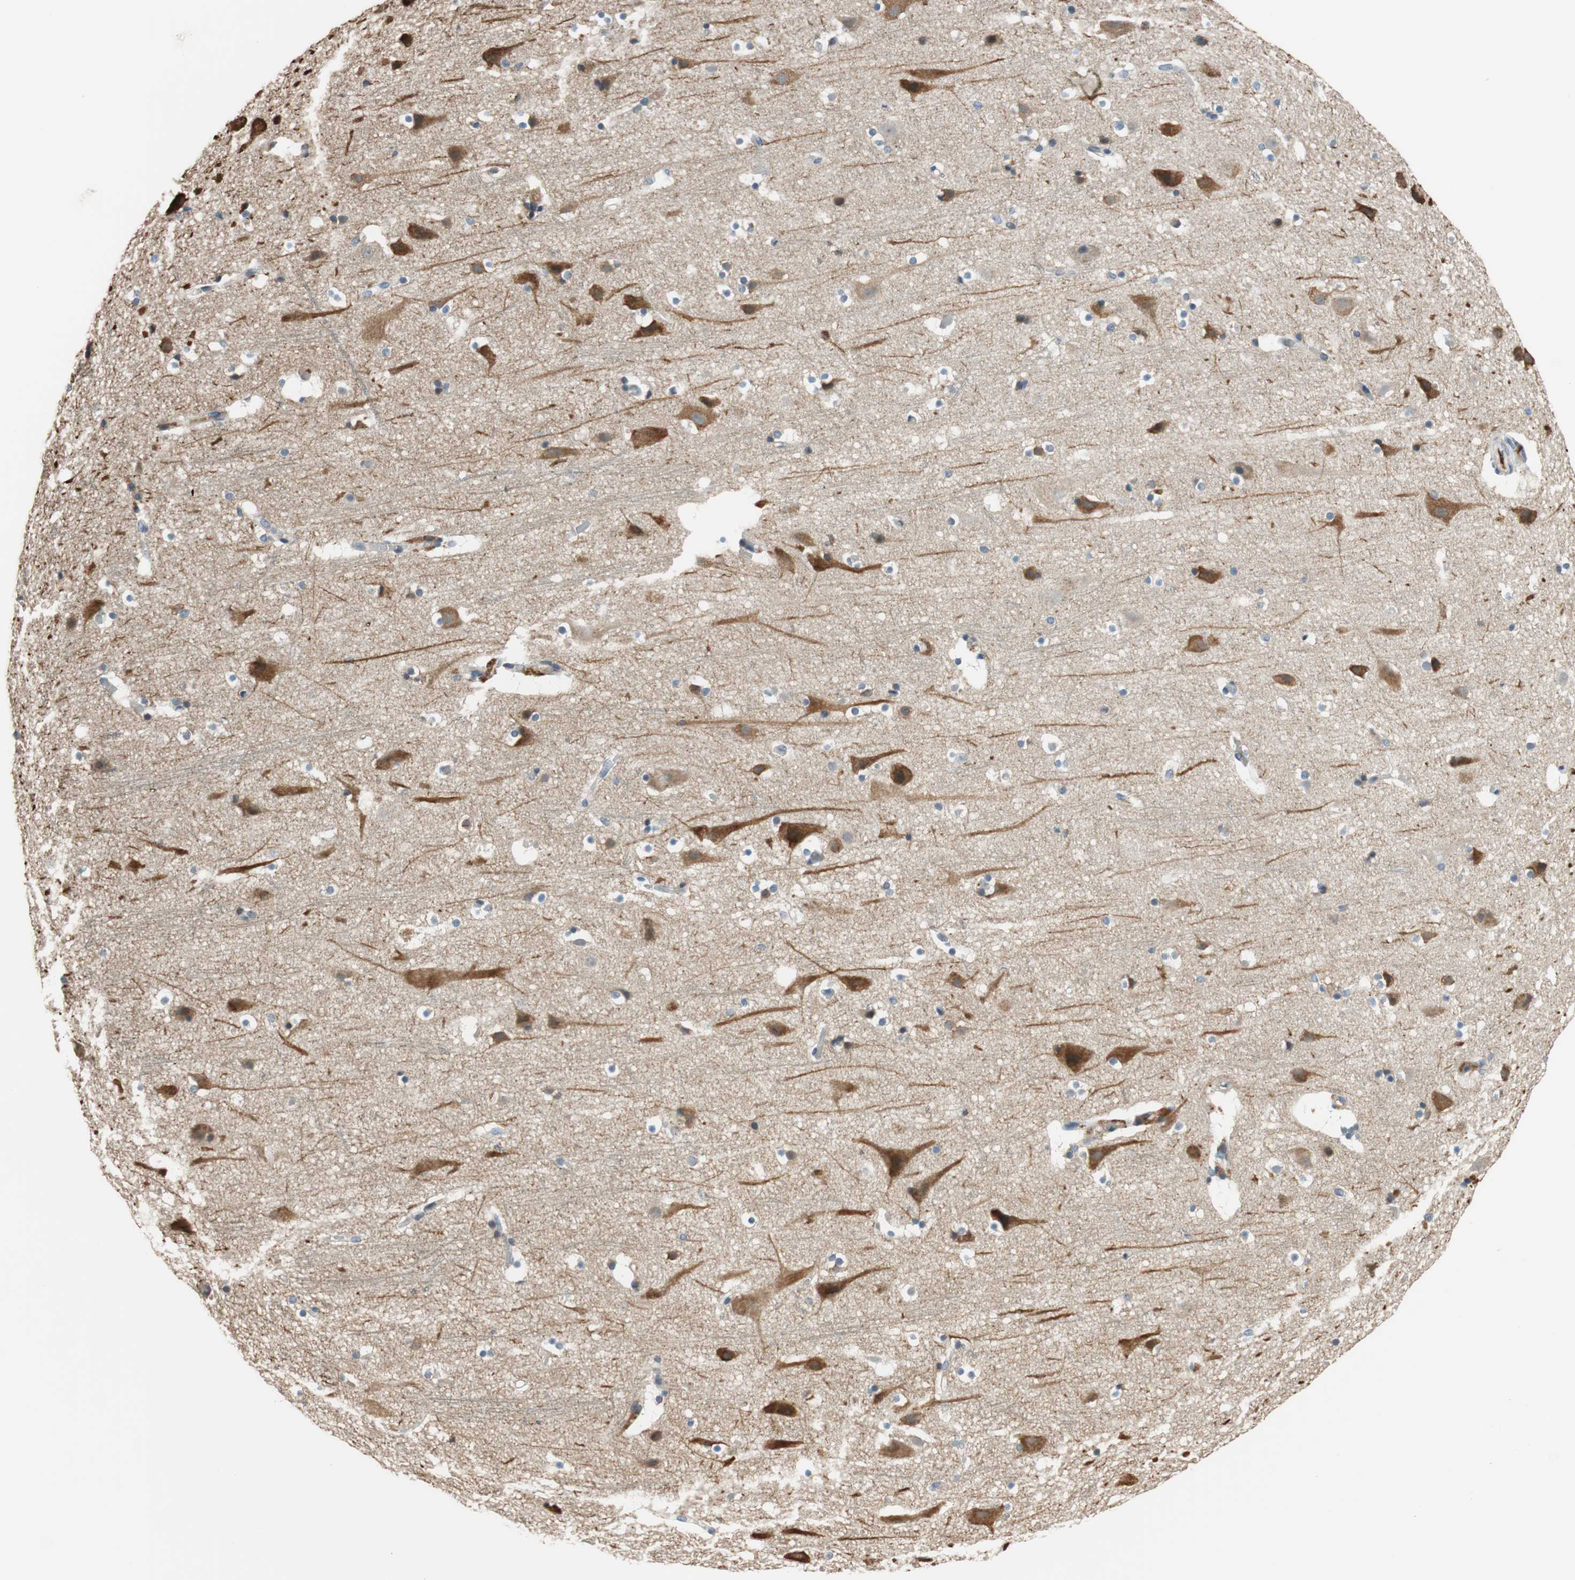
{"staining": {"intensity": "negative", "quantity": "none", "location": "none"}, "tissue": "cerebral cortex", "cell_type": "Endothelial cells", "image_type": "normal", "snomed": [{"axis": "morphology", "description": "Normal tissue, NOS"}, {"axis": "topography", "description": "Cerebral cortex"}], "caption": "The micrograph exhibits no staining of endothelial cells in unremarkable cerebral cortex. (DAB immunohistochemistry (IHC) visualized using brightfield microscopy, high magnification).", "gene": "C4A", "patient": {"sex": "male", "age": 45}}